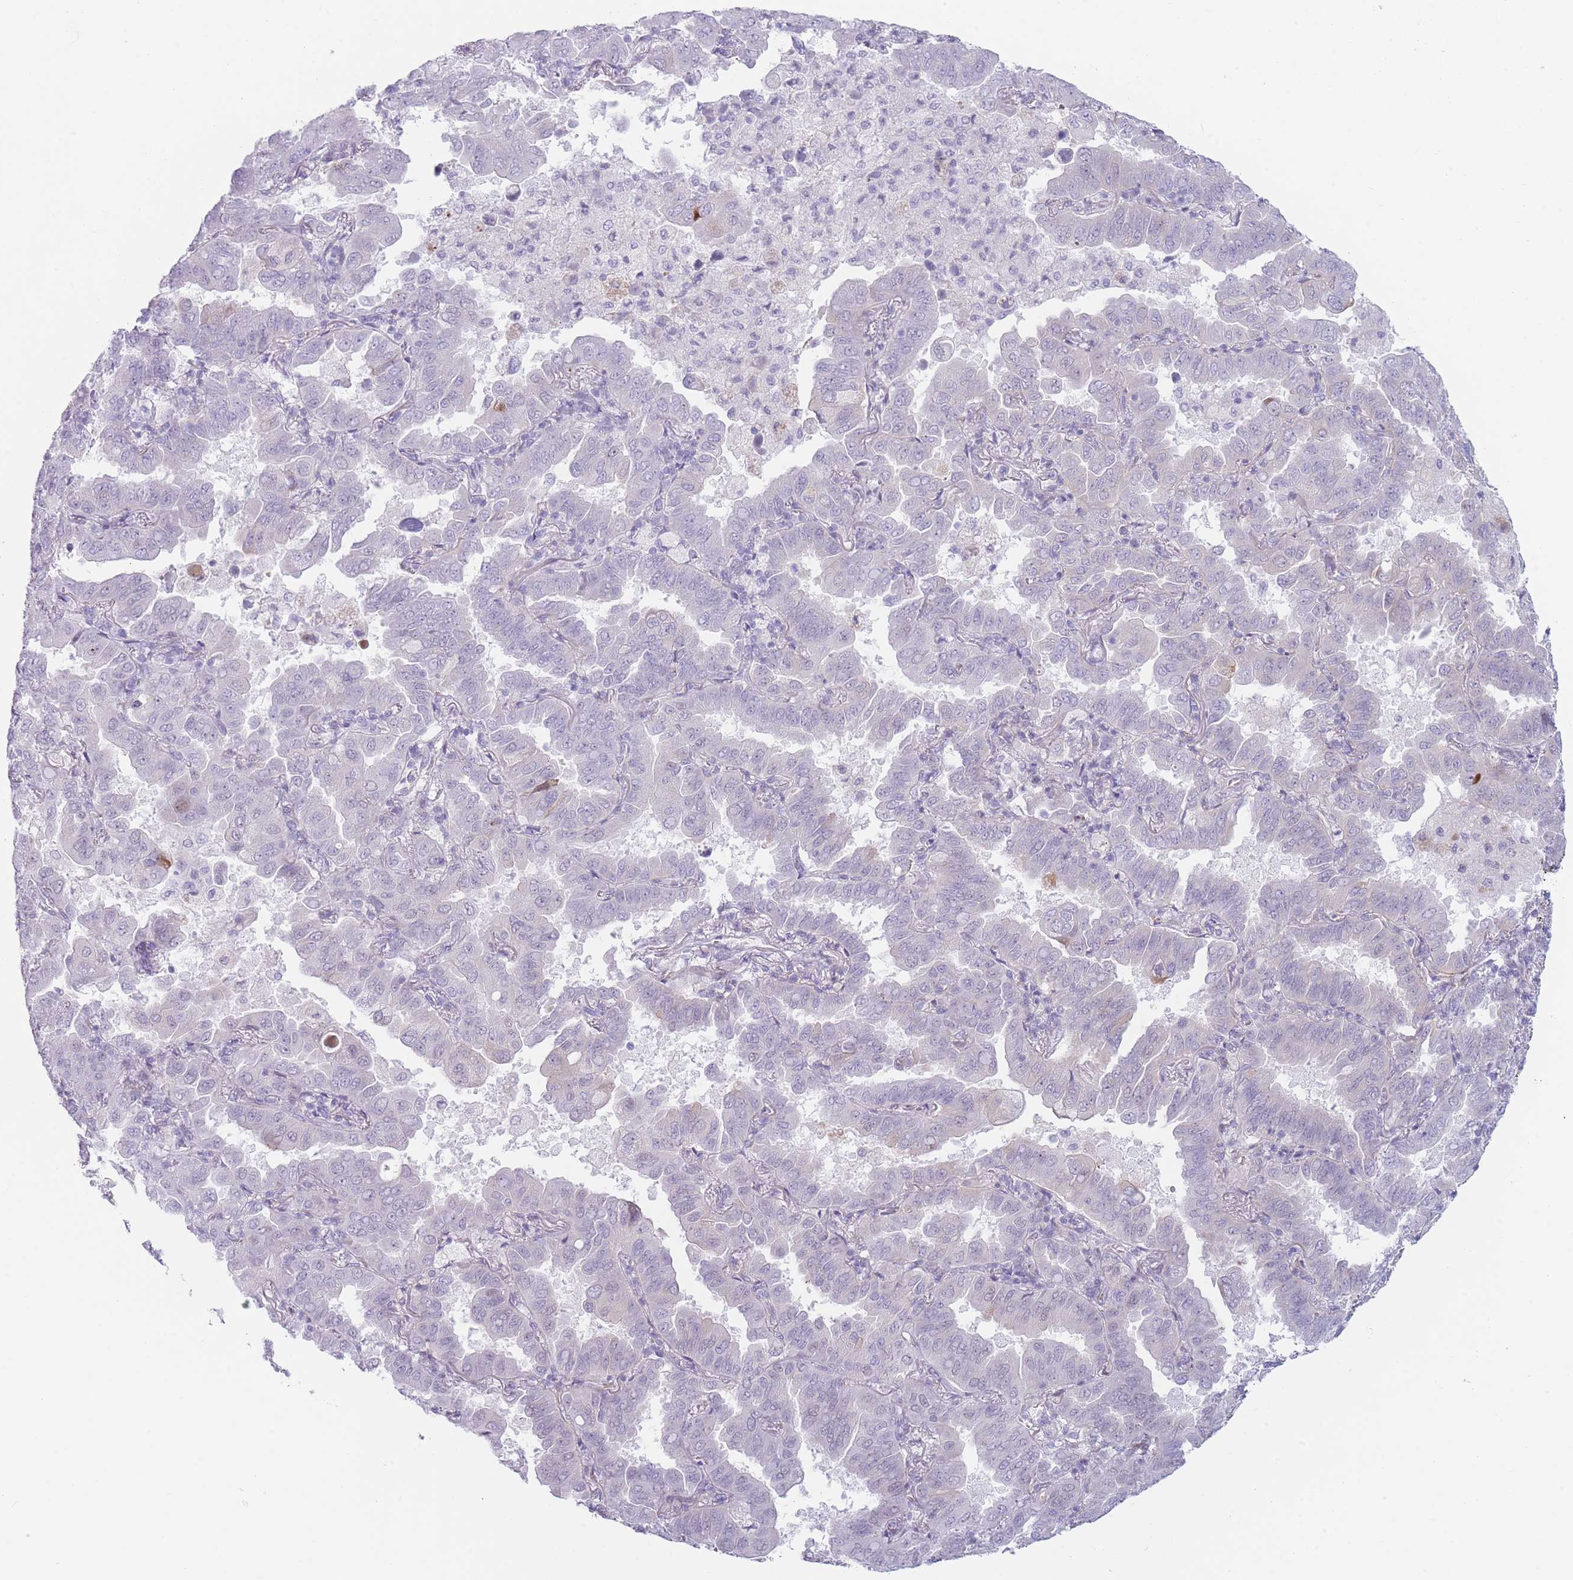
{"staining": {"intensity": "negative", "quantity": "none", "location": "none"}, "tissue": "lung cancer", "cell_type": "Tumor cells", "image_type": "cancer", "snomed": [{"axis": "morphology", "description": "Adenocarcinoma, NOS"}, {"axis": "topography", "description": "Lung"}], "caption": "Immunohistochemistry (IHC) photomicrograph of human lung cancer (adenocarcinoma) stained for a protein (brown), which exhibits no expression in tumor cells.", "gene": "IFNA6", "patient": {"sex": "male", "age": 64}}